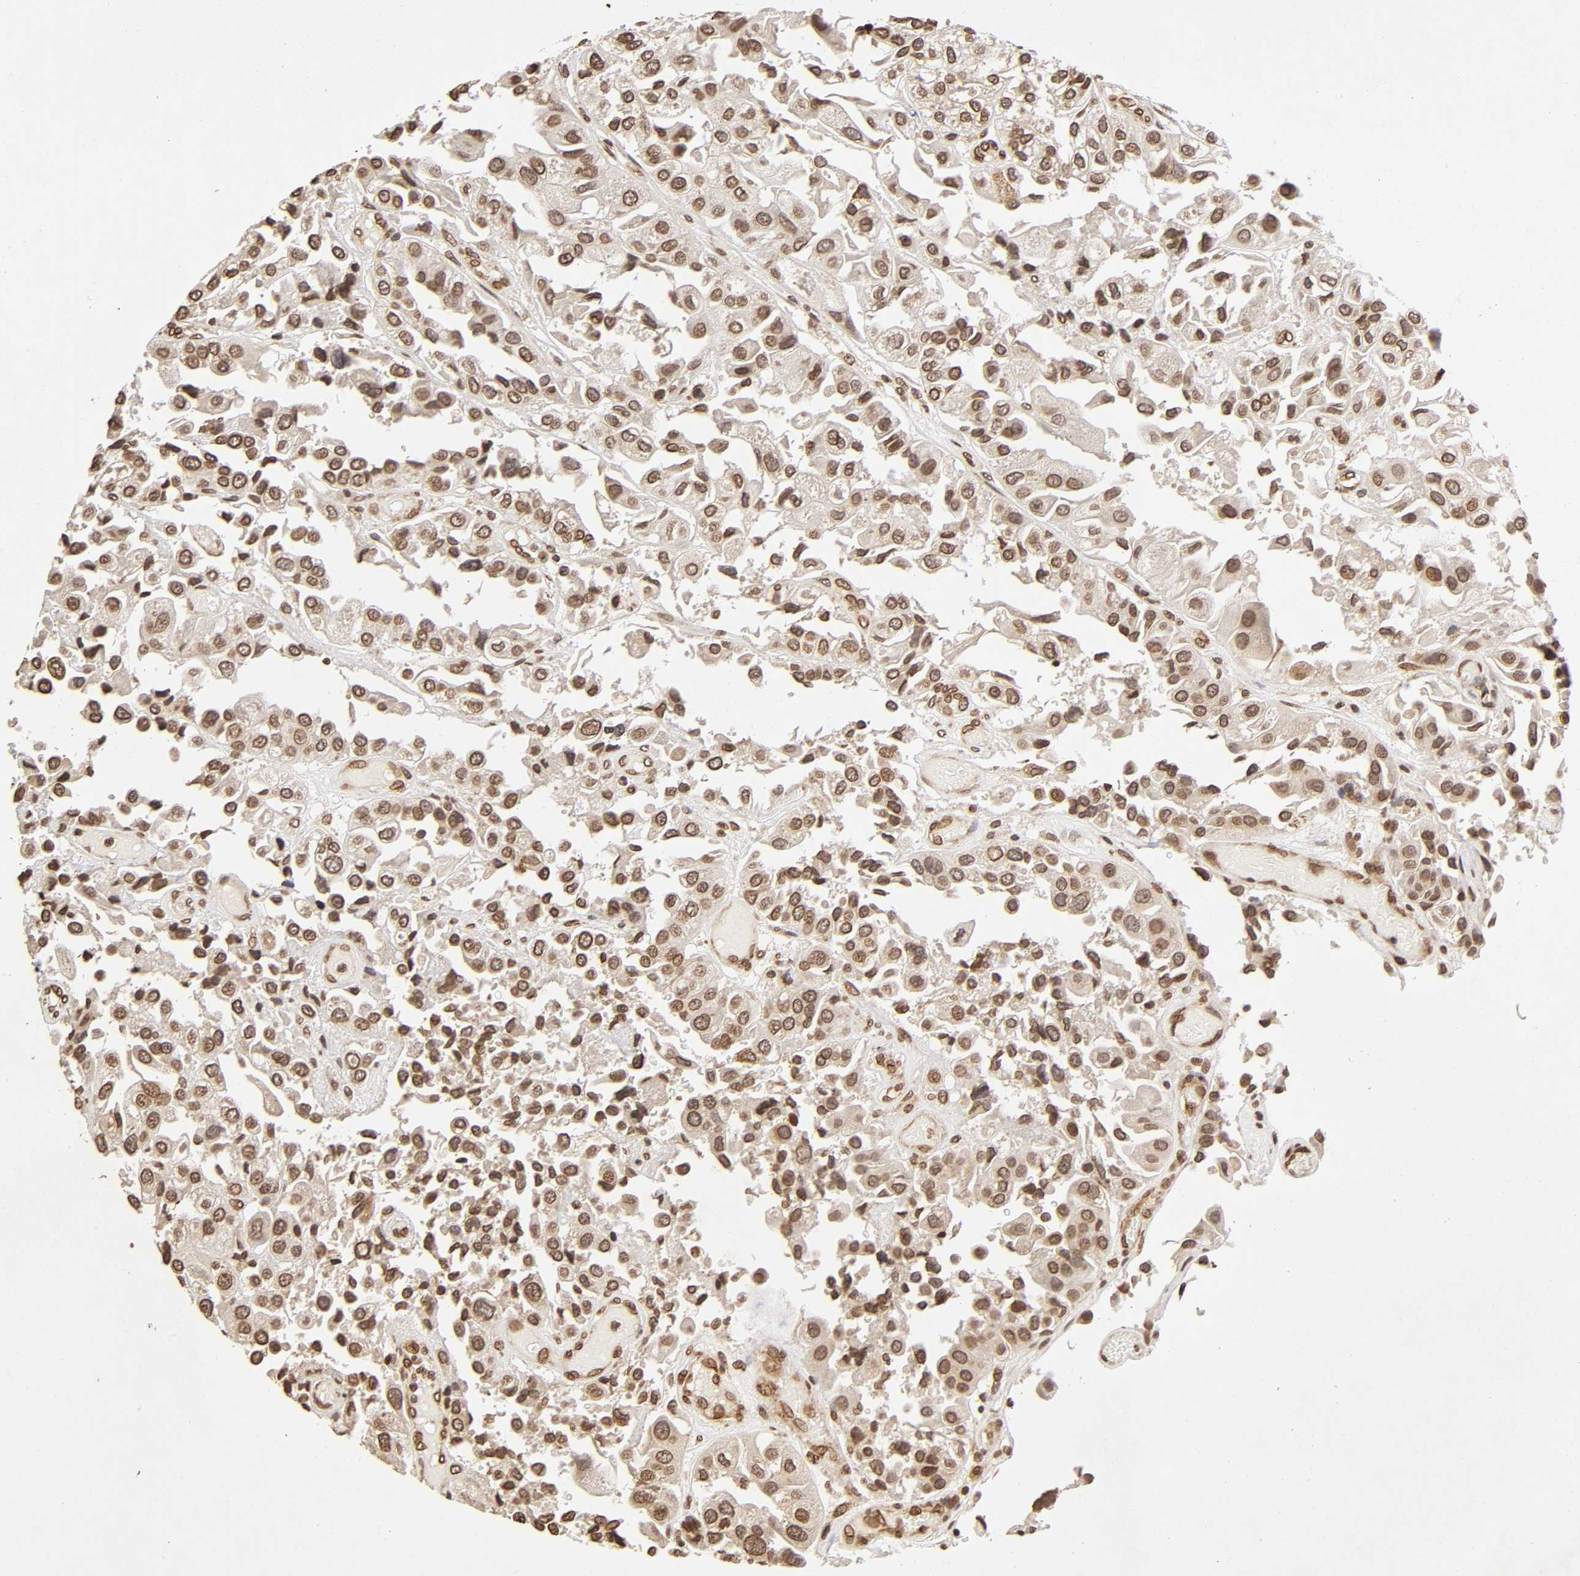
{"staining": {"intensity": "moderate", "quantity": ">75%", "location": "cytoplasmic/membranous,nuclear"}, "tissue": "urothelial cancer", "cell_type": "Tumor cells", "image_type": "cancer", "snomed": [{"axis": "morphology", "description": "Urothelial carcinoma, High grade"}, {"axis": "topography", "description": "Urinary bladder"}], "caption": "There is medium levels of moderate cytoplasmic/membranous and nuclear positivity in tumor cells of high-grade urothelial carcinoma, as demonstrated by immunohistochemical staining (brown color).", "gene": "MLLT6", "patient": {"sex": "female", "age": 64}}